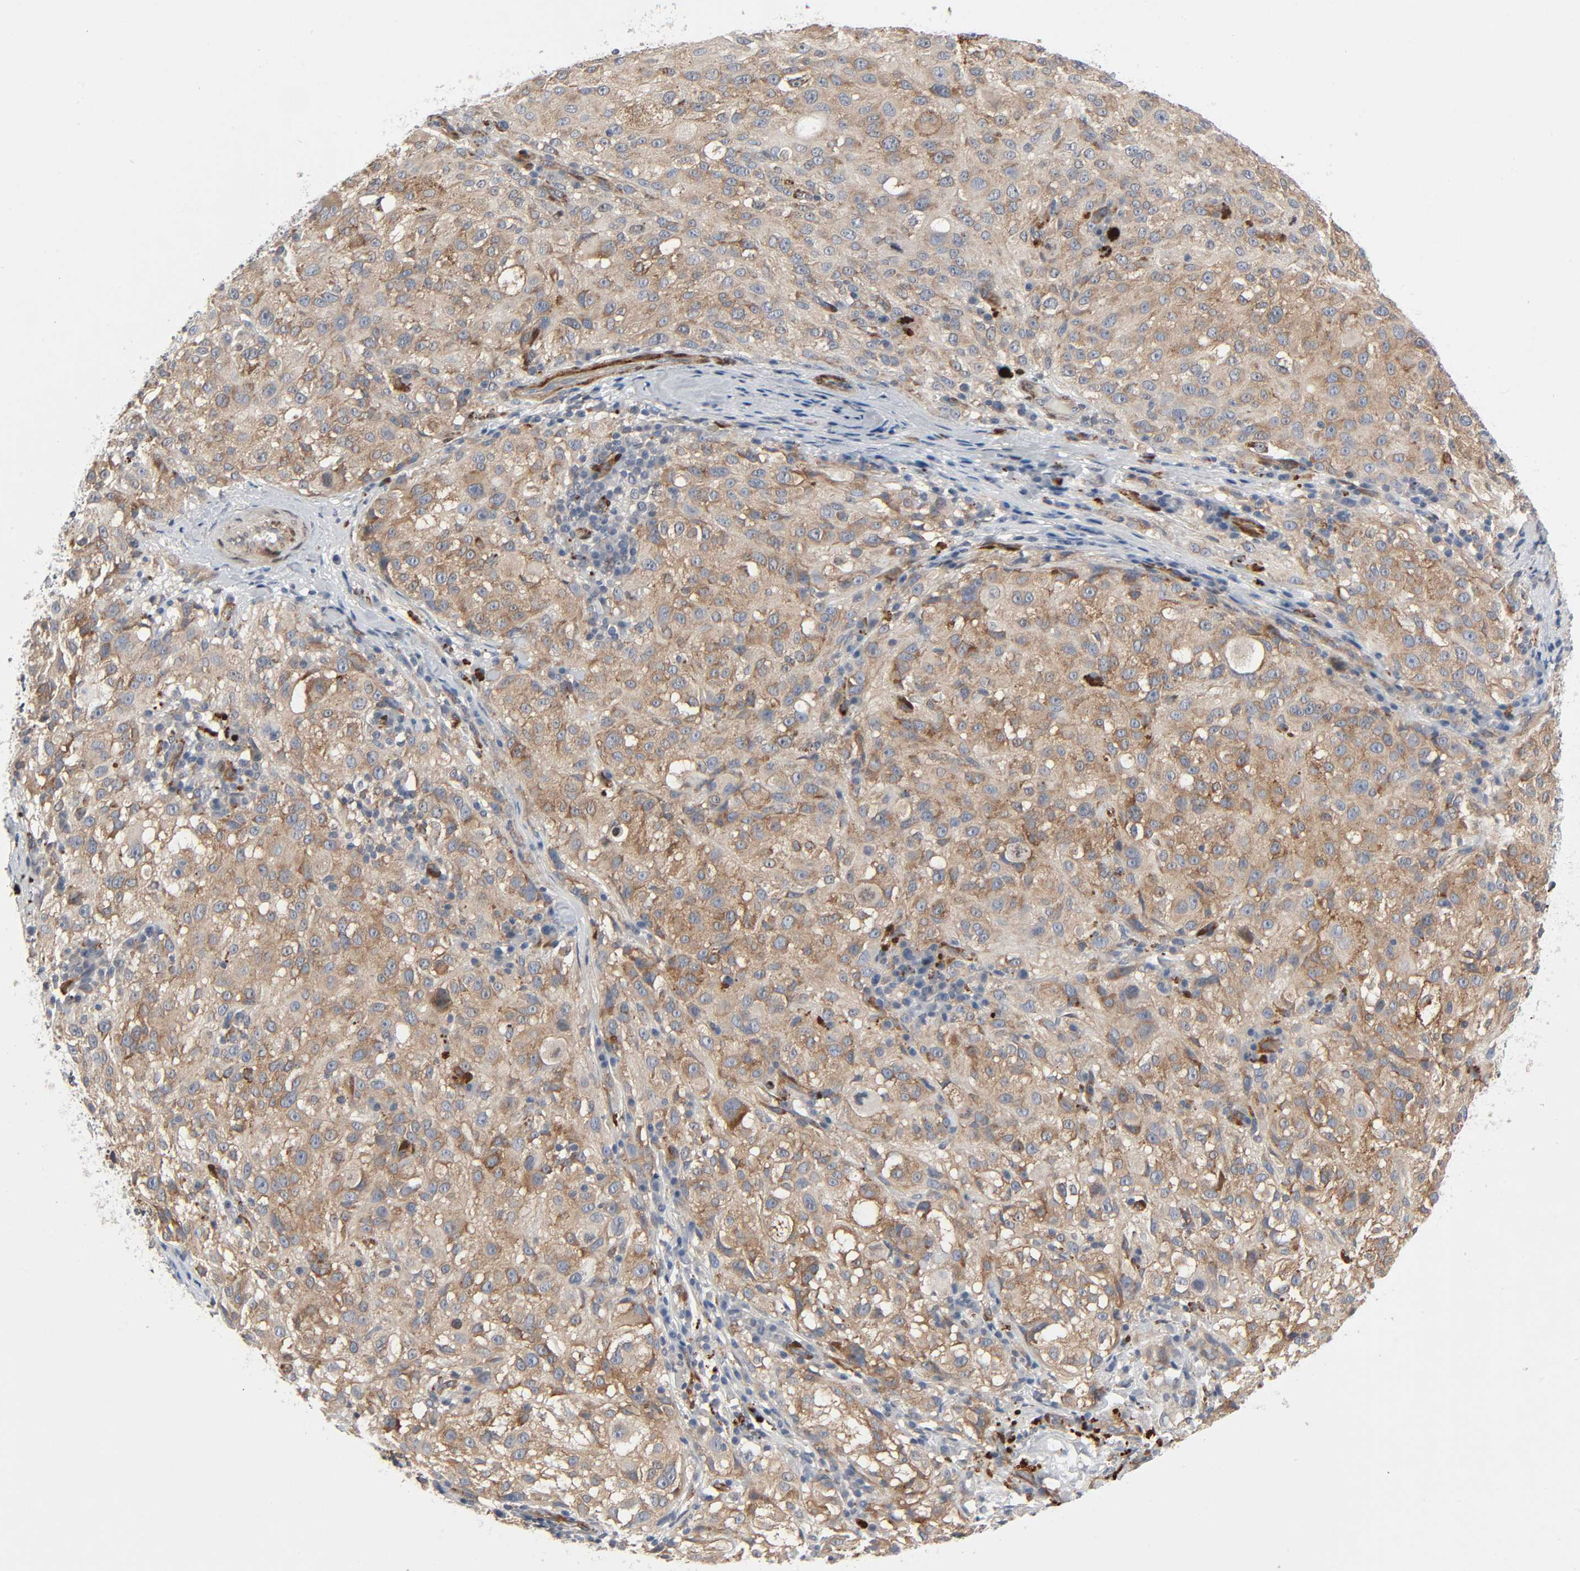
{"staining": {"intensity": "moderate", "quantity": "25%-75%", "location": "cytoplasmic/membranous"}, "tissue": "melanoma", "cell_type": "Tumor cells", "image_type": "cancer", "snomed": [{"axis": "morphology", "description": "Necrosis, NOS"}, {"axis": "morphology", "description": "Malignant melanoma, NOS"}, {"axis": "topography", "description": "Skin"}], "caption": "DAB (3,3'-diaminobenzidine) immunohistochemical staining of human melanoma displays moderate cytoplasmic/membranous protein positivity in approximately 25%-75% of tumor cells.", "gene": "PTK2", "patient": {"sex": "female", "age": 87}}